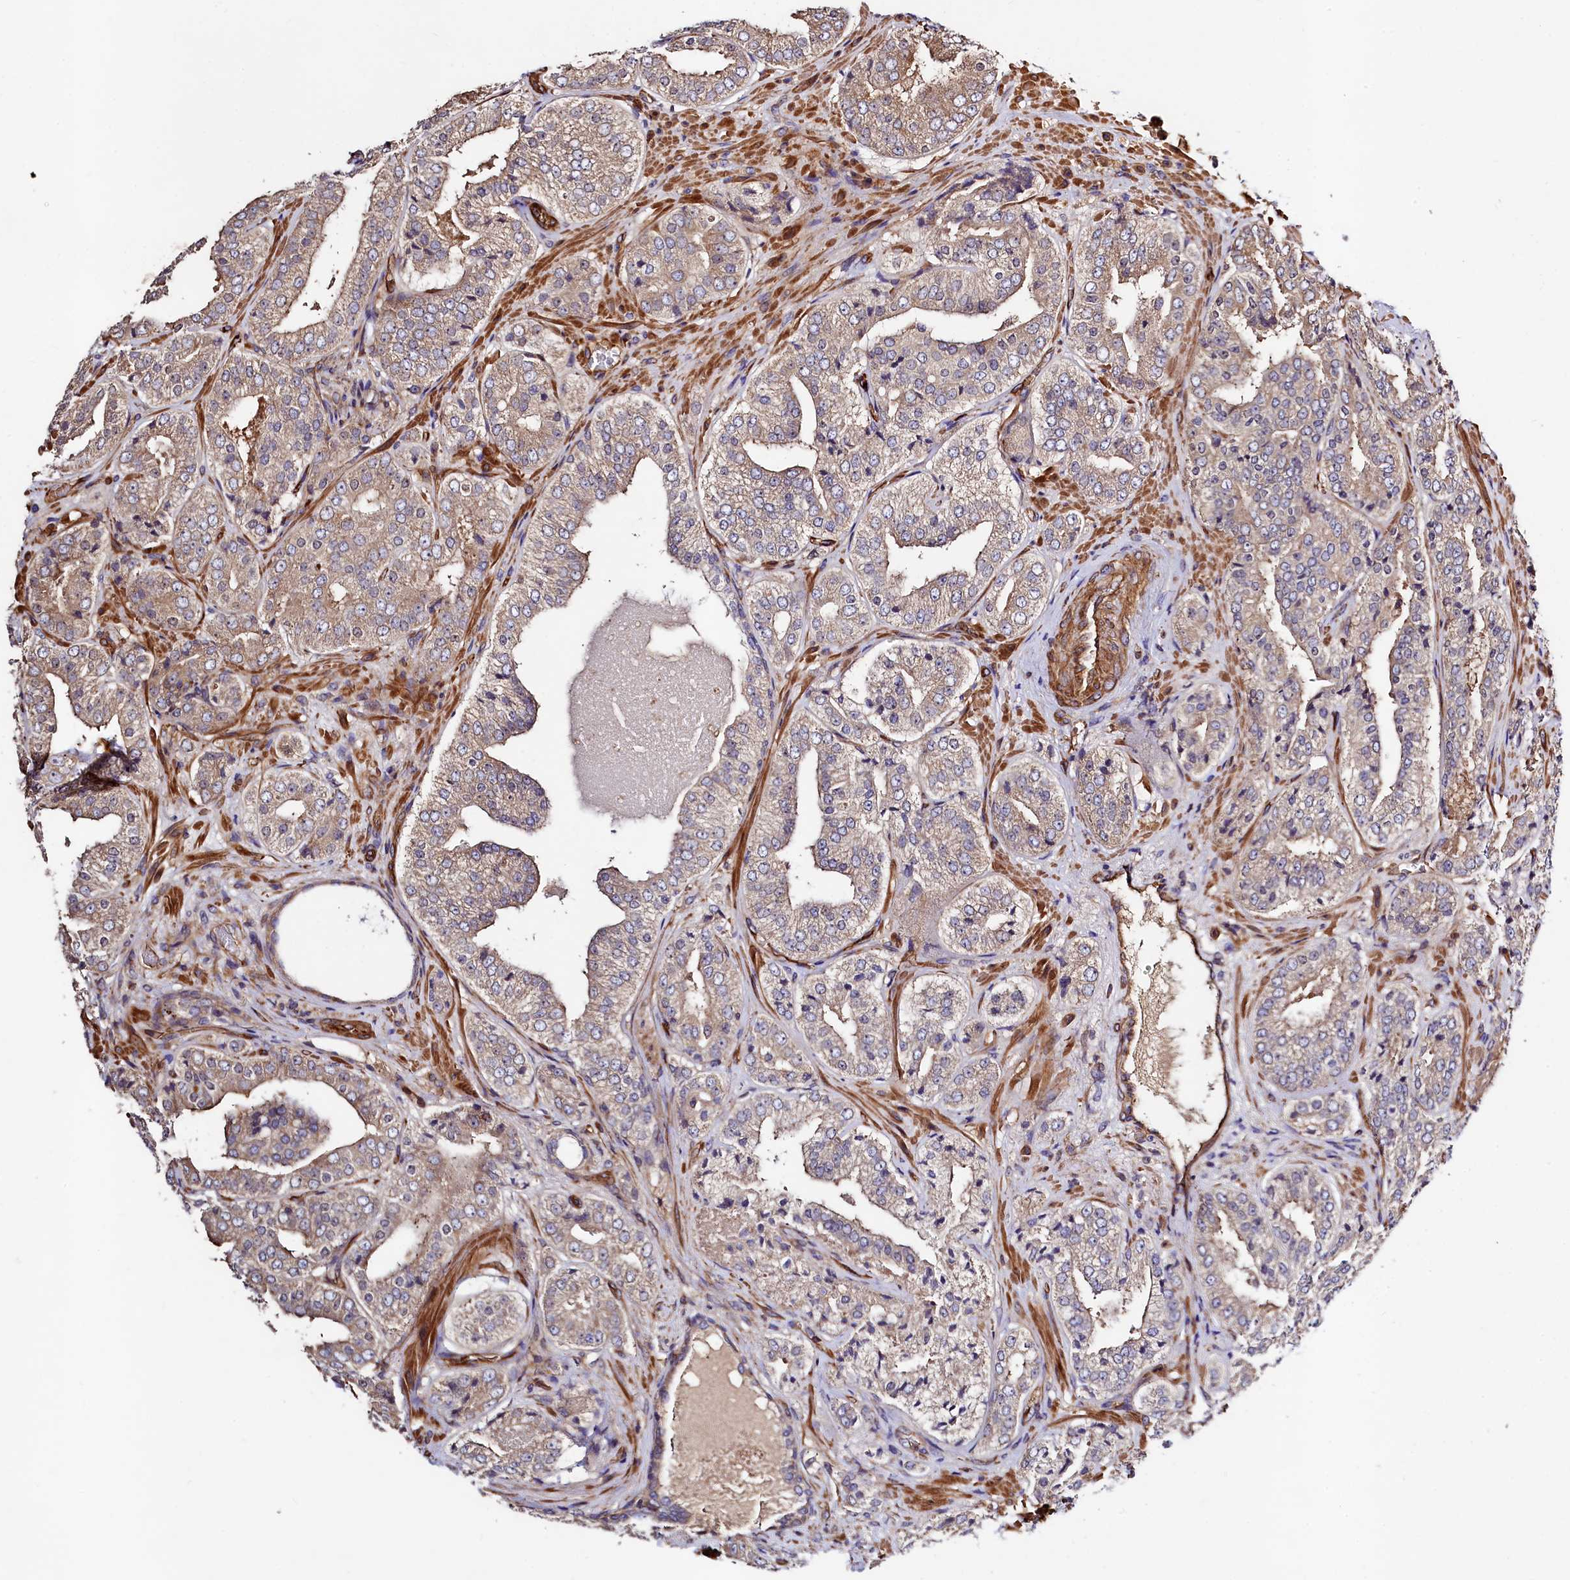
{"staining": {"intensity": "moderate", "quantity": "25%-75%", "location": "cytoplasmic/membranous"}, "tissue": "prostate cancer", "cell_type": "Tumor cells", "image_type": "cancer", "snomed": [{"axis": "morphology", "description": "Adenocarcinoma, High grade"}, {"axis": "topography", "description": "Prostate"}], "caption": "Immunohistochemical staining of prostate cancer reveals medium levels of moderate cytoplasmic/membranous expression in approximately 25%-75% of tumor cells.", "gene": "KLHDC4", "patient": {"sex": "male", "age": 71}}